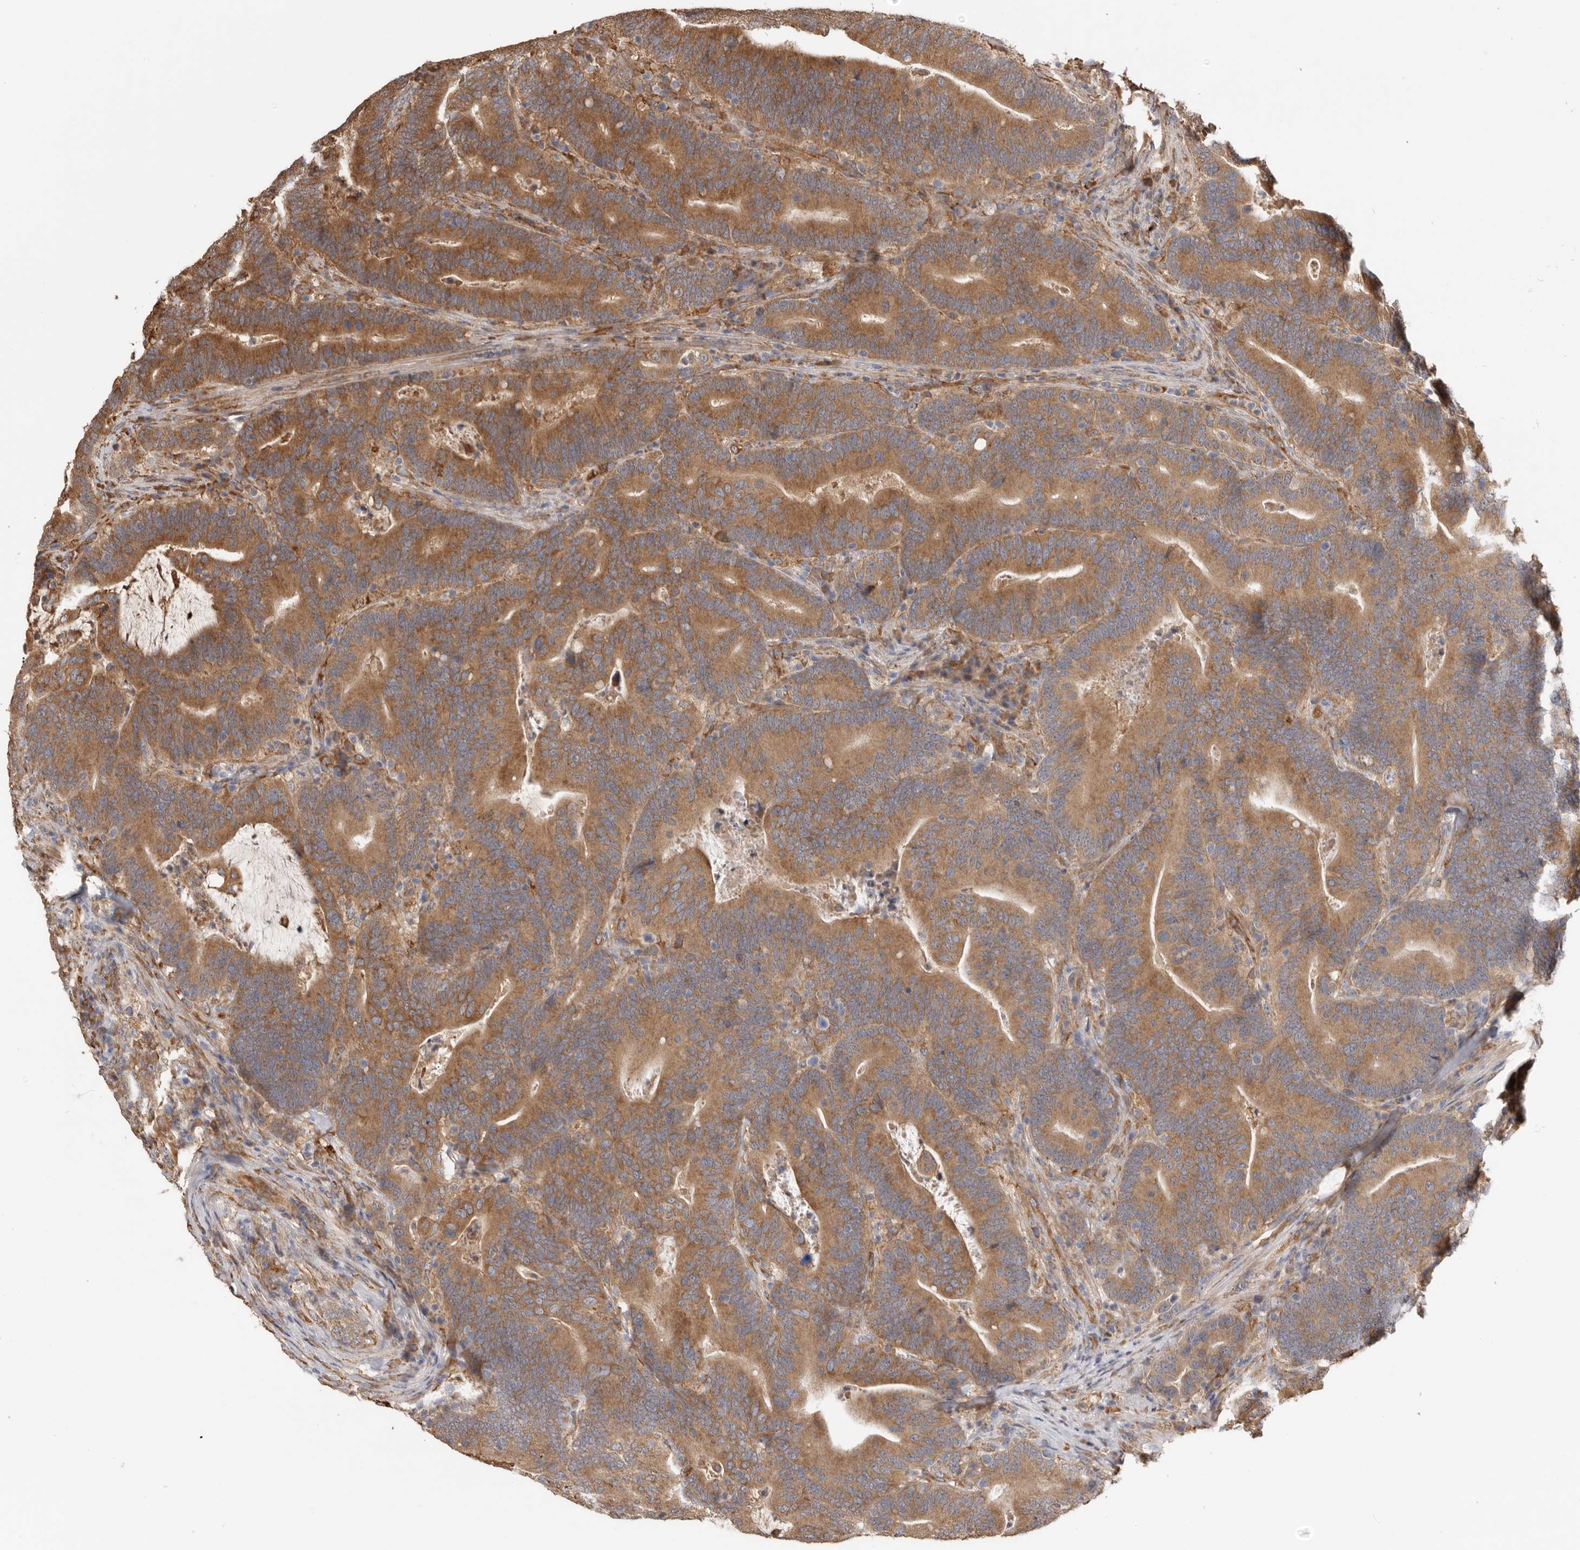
{"staining": {"intensity": "moderate", "quantity": ">75%", "location": "cytoplasmic/membranous"}, "tissue": "colorectal cancer", "cell_type": "Tumor cells", "image_type": "cancer", "snomed": [{"axis": "morphology", "description": "Adenocarcinoma, NOS"}, {"axis": "topography", "description": "Colon"}], "caption": "Brown immunohistochemical staining in colorectal adenocarcinoma shows moderate cytoplasmic/membranous staining in approximately >75% of tumor cells.", "gene": "CDC42BPB", "patient": {"sex": "female", "age": 66}}